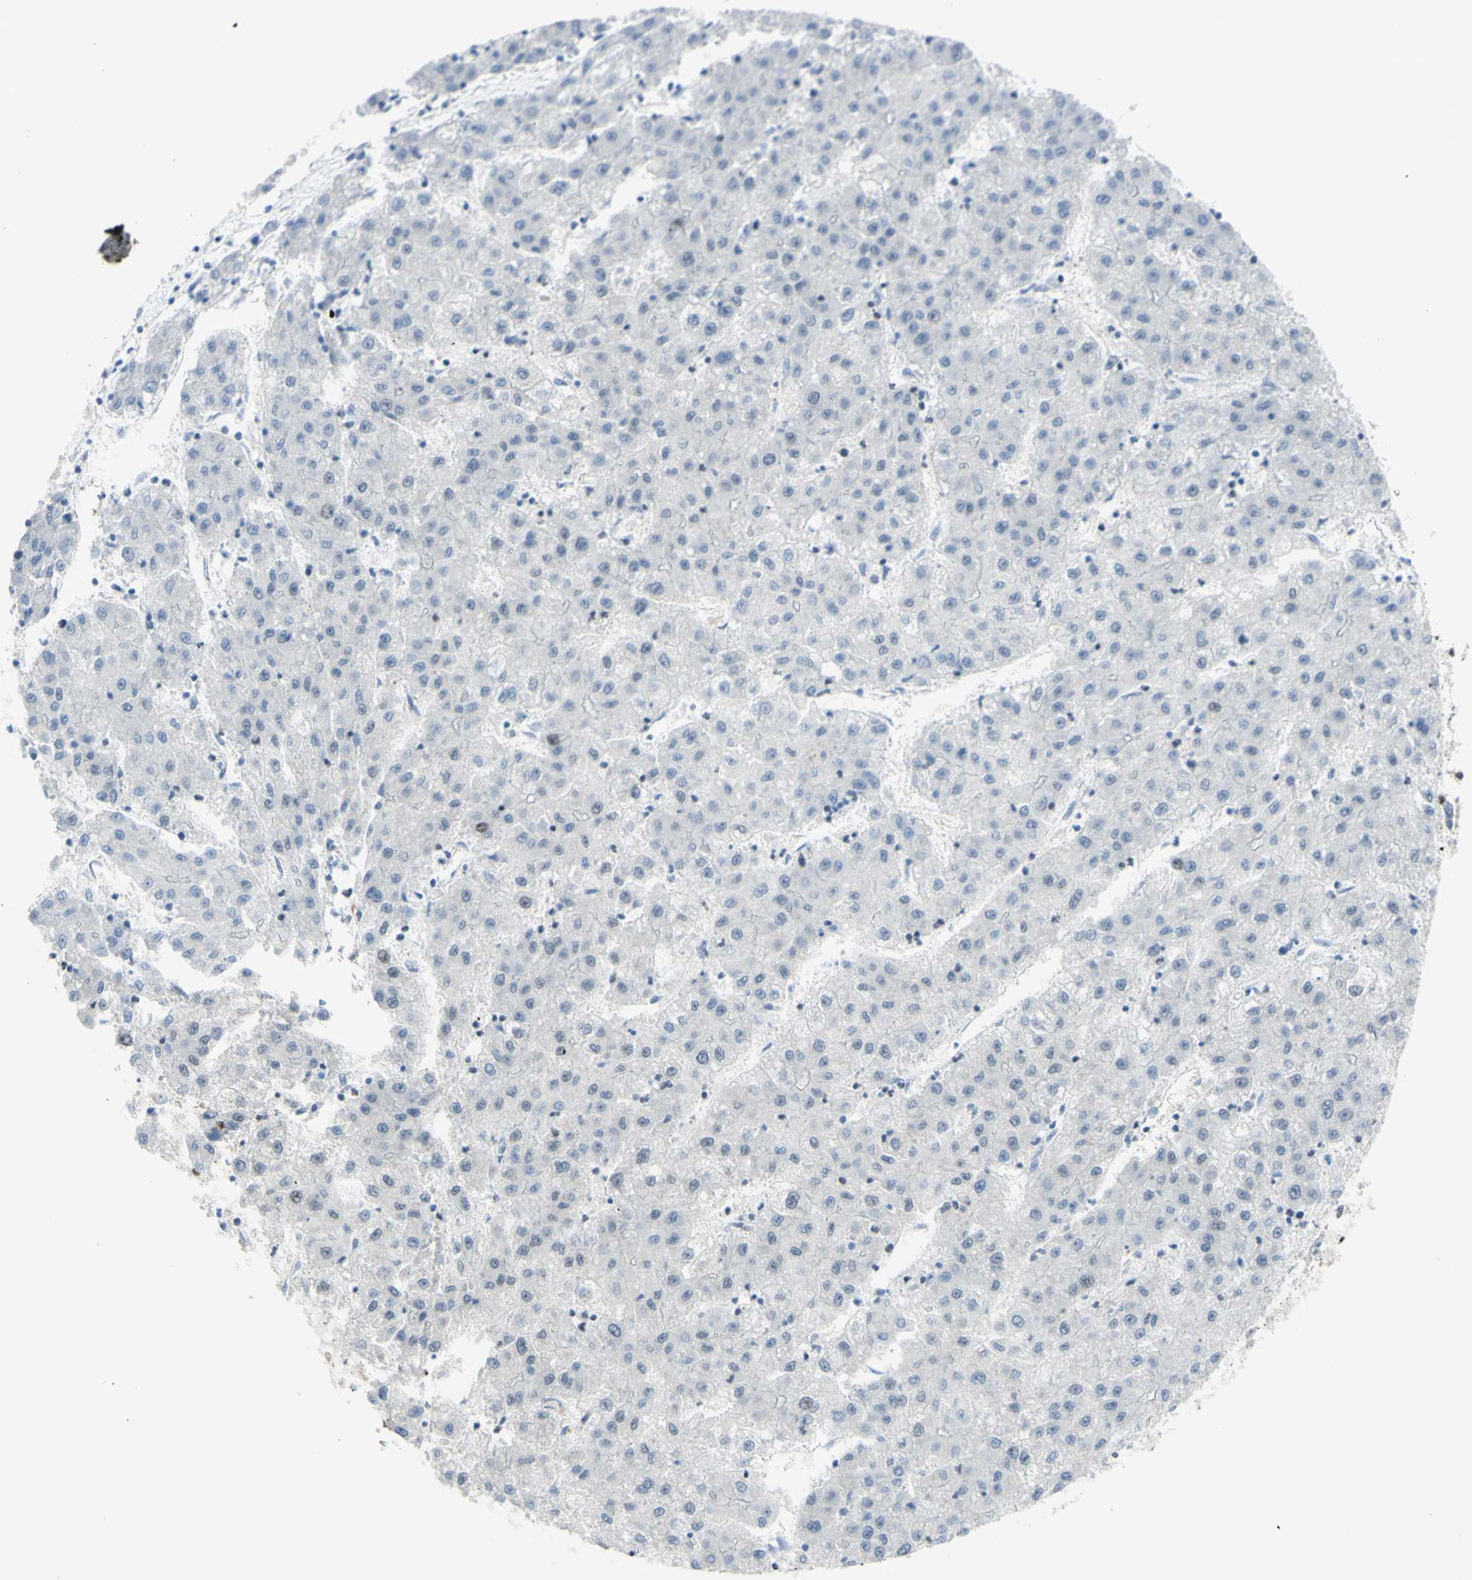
{"staining": {"intensity": "negative", "quantity": "none", "location": "none"}, "tissue": "liver cancer", "cell_type": "Tumor cells", "image_type": "cancer", "snomed": [{"axis": "morphology", "description": "Carcinoma, Hepatocellular, NOS"}, {"axis": "topography", "description": "Liver"}], "caption": "Liver cancer stained for a protein using immunohistochemistry (IHC) shows no positivity tumor cells.", "gene": "ZMYM6", "patient": {"sex": "male", "age": 72}}